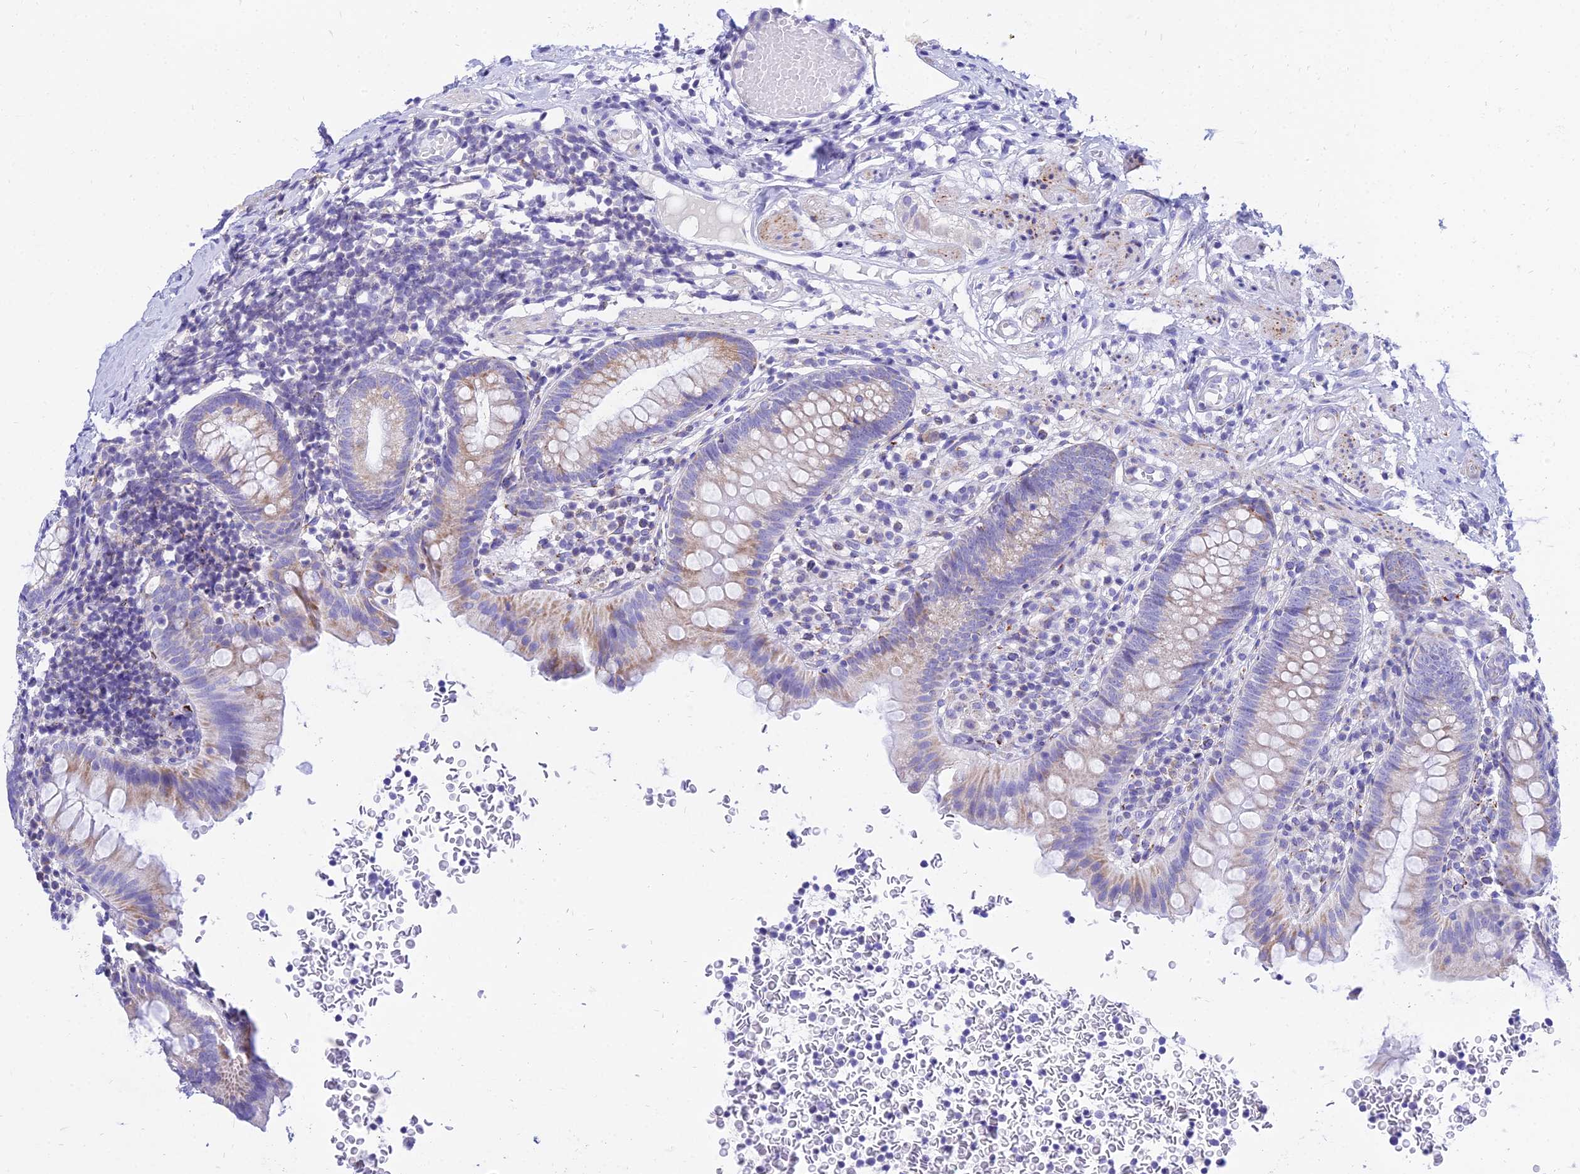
{"staining": {"intensity": "weak", "quantity": "25%-75%", "location": "cytoplasmic/membranous"}, "tissue": "appendix", "cell_type": "Glandular cells", "image_type": "normal", "snomed": [{"axis": "morphology", "description": "Normal tissue, NOS"}, {"axis": "topography", "description": "Appendix"}], "caption": "This is an image of immunohistochemistry staining of normal appendix, which shows weak expression in the cytoplasmic/membranous of glandular cells.", "gene": "PKN3", "patient": {"sex": "male", "age": 55}}